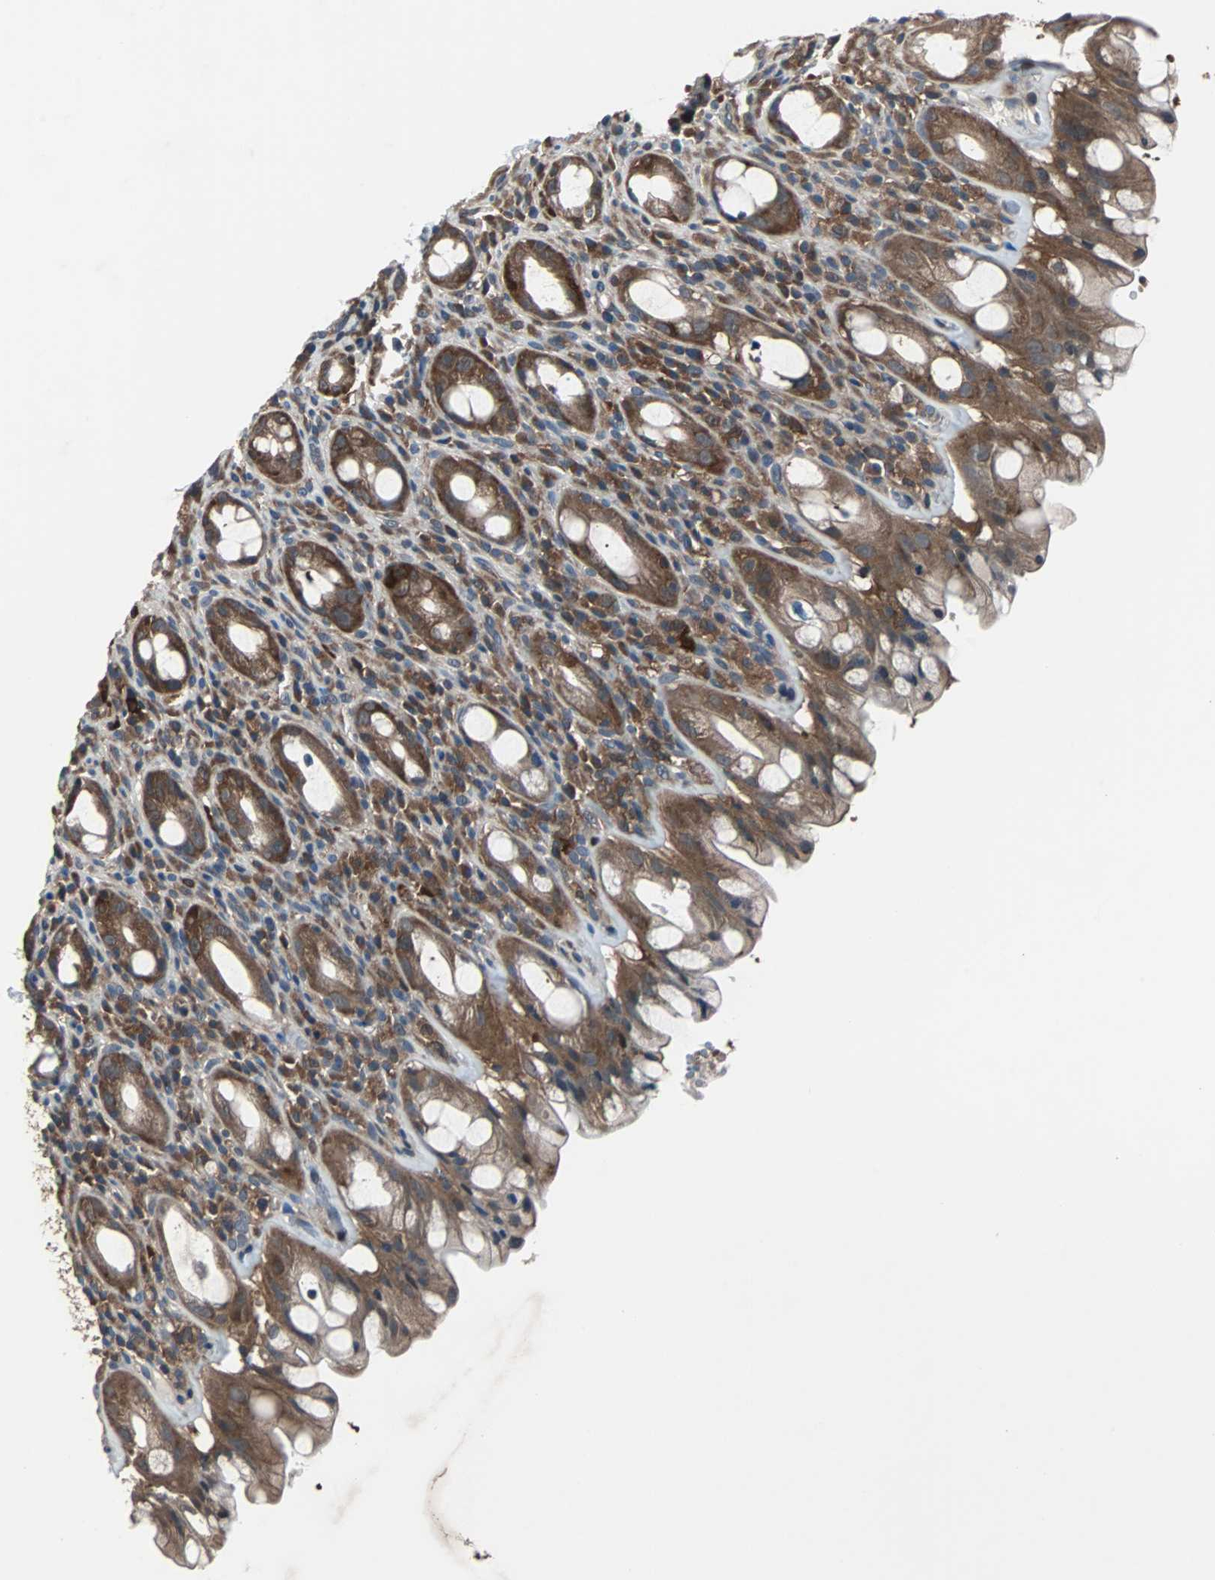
{"staining": {"intensity": "strong", "quantity": ">75%", "location": "cytoplasmic/membranous"}, "tissue": "rectum", "cell_type": "Glandular cells", "image_type": "normal", "snomed": [{"axis": "morphology", "description": "Normal tissue, NOS"}, {"axis": "topography", "description": "Rectum"}], "caption": "Rectum stained for a protein demonstrates strong cytoplasmic/membranous positivity in glandular cells. (Stains: DAB (3,3'-diaminobenzidine) in brown, nuclei in blue, Microscopy: brightfield microscopy at high magnification).", "gene": "PAK1", "patient": {"sex": "male", "age": 44}}